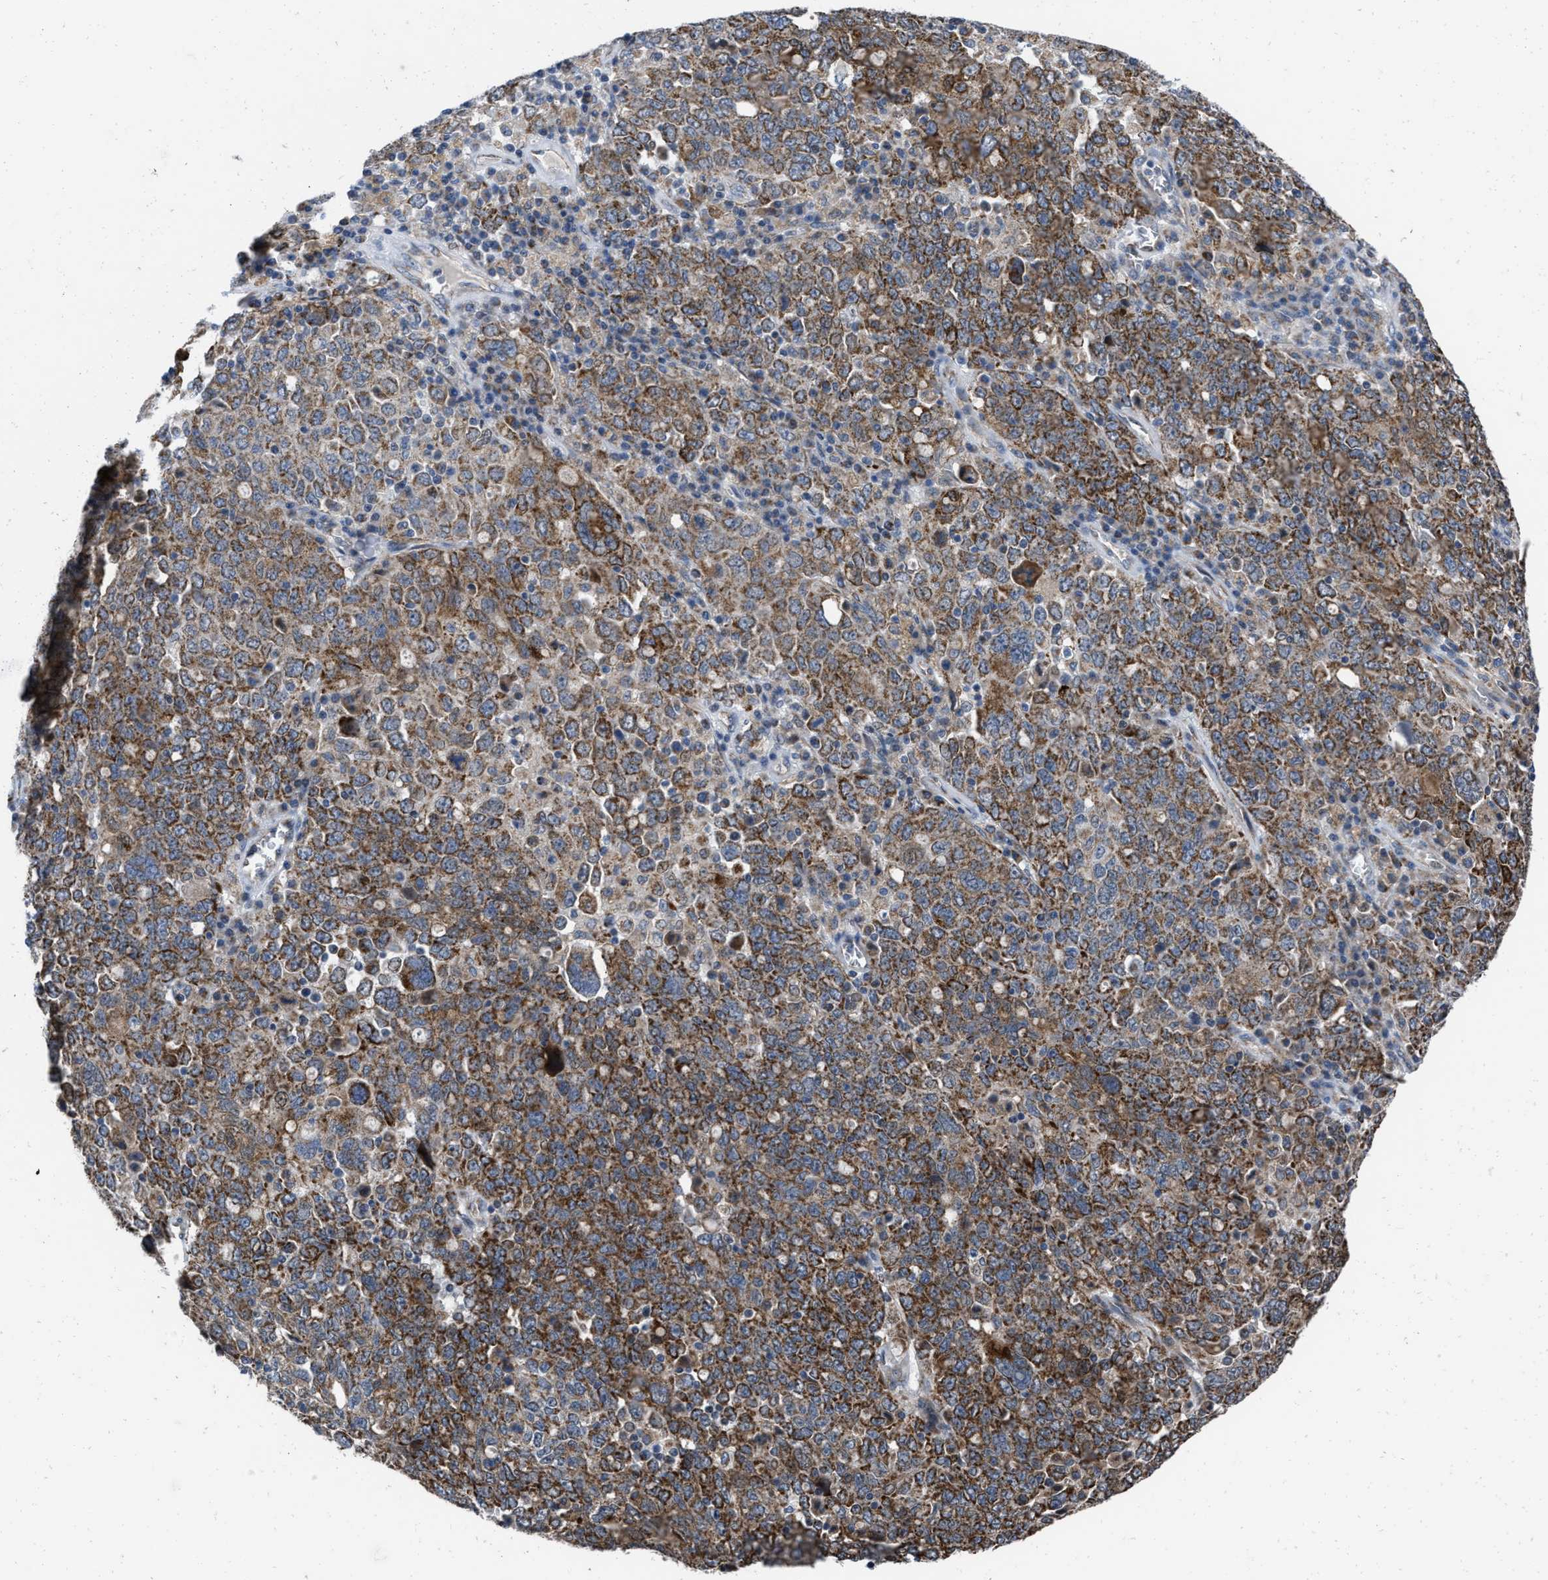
{"staining": {"intensity": "strong", "quantity": "25%-75%", "location": "cytoplasmic/membranous"}, "tissue": "ovarian cancer", "cell_type": "Tumor cells", "image_type": "cancer", "snomed": [{"axis": "morphology", "description": "Carcinoma, endometroid"}, {"axis": "topography", "description": "Ovary"}], "caption": "Ovarian cancer (endometroid carcinoma) stained for a protein (brown) shows strong cytoplasmic/membranous positive positivity in approximately 25%-75% of tumor cells.", "gene": "AKAP1", "patient": {"sex": "female", "age": 62}}